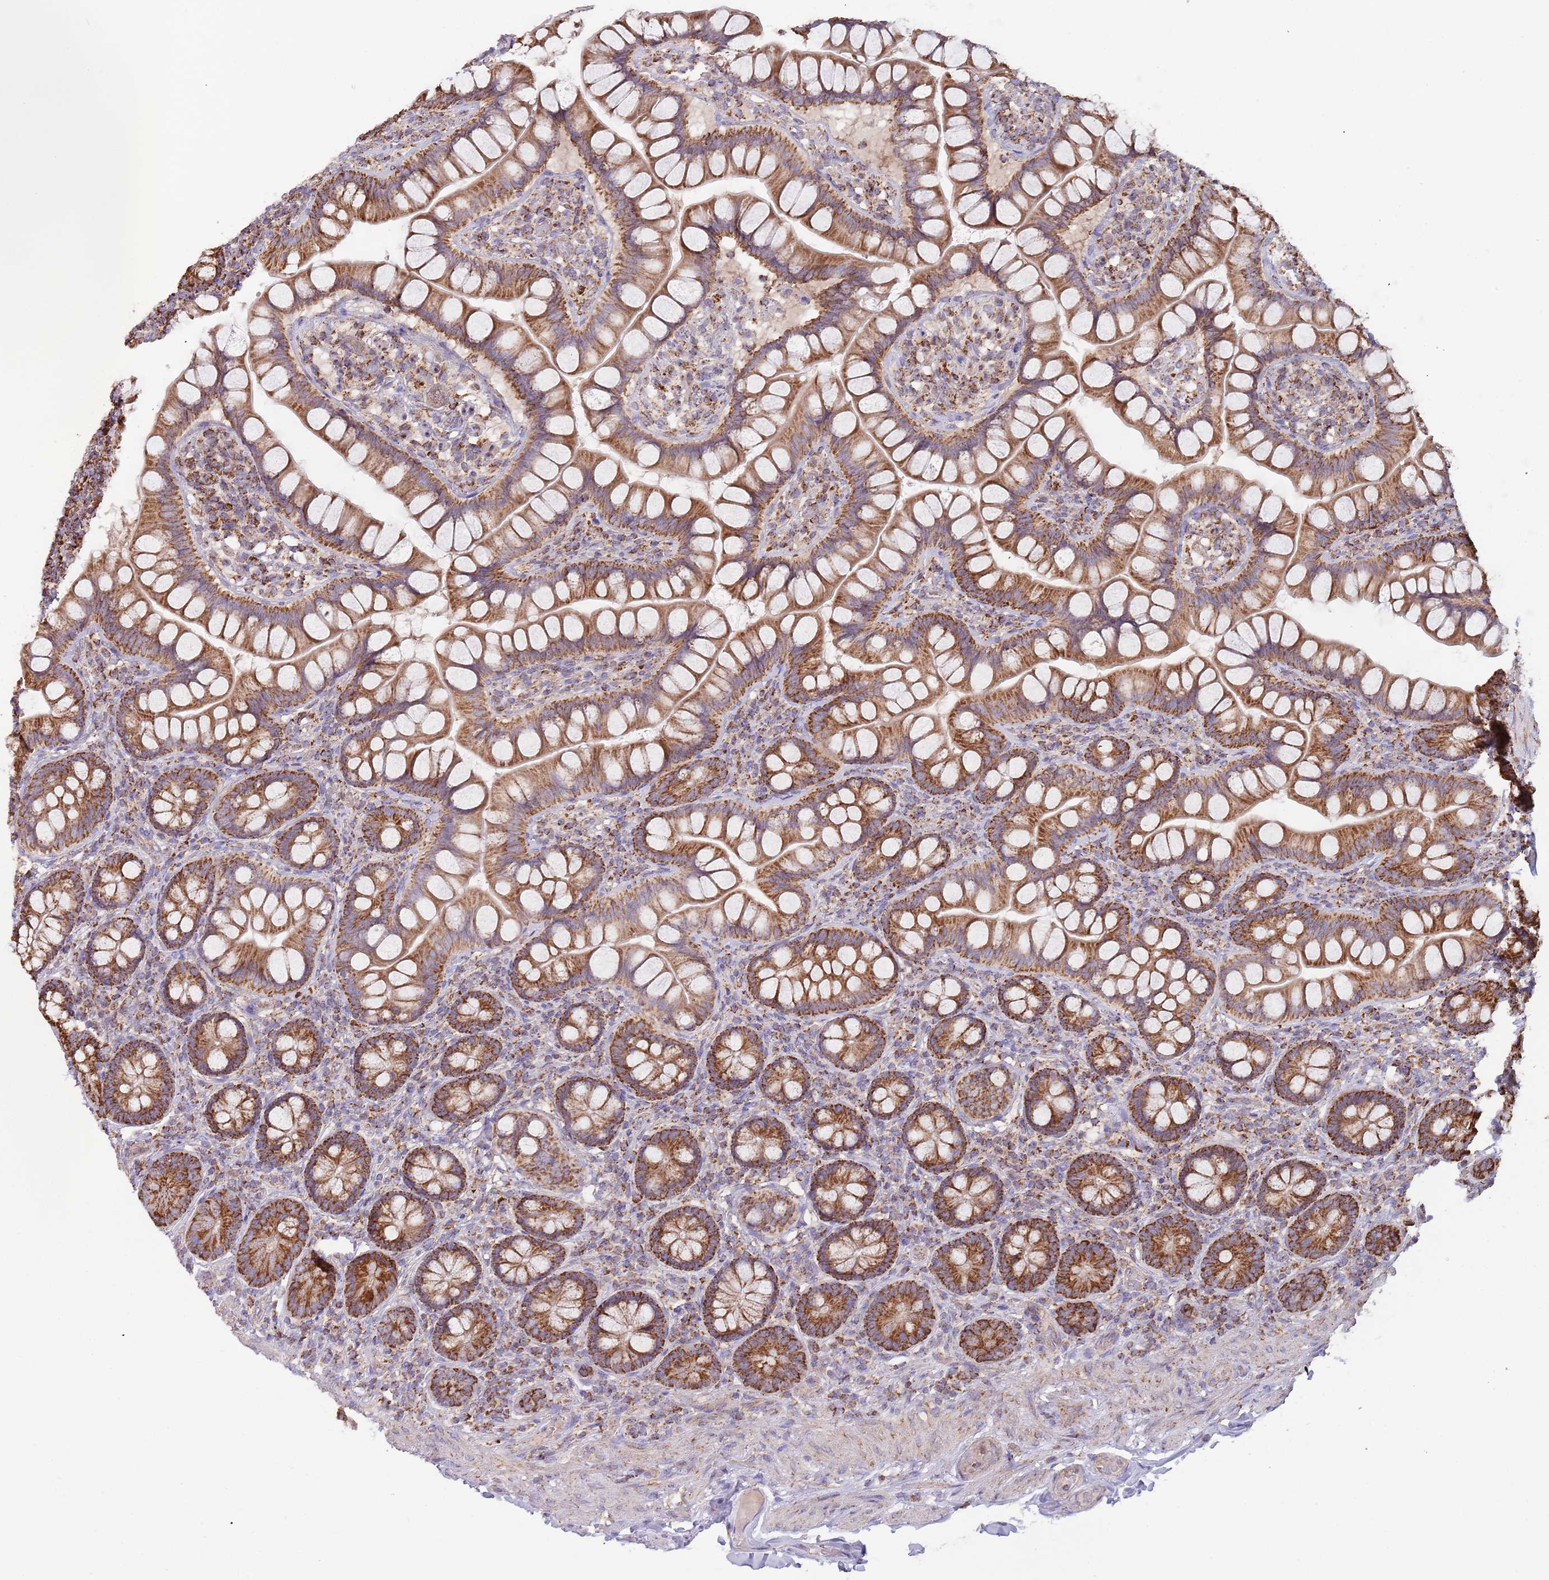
{"staining": {"intensity": "strong", "quantity": ">75%", "location": "cytoplasmic/membranous"}, "tissue": "small intestine", "cell_type": "Glandular cells", "image_type": "normal", "snomed": [{"axis": "morphology", "description": "Normal tissue, NOS"}, {"axis": "topography", "description": "Small intestine"}], "caption": "Immunohistochemistry (IHC) of normal human small intestine demonstrates high levels of strong cytoplasmic/membranous expression in approximately >75% of glandular cells.", "gene": "VPS16", "patient": {"sex": "male", "age": 70}}